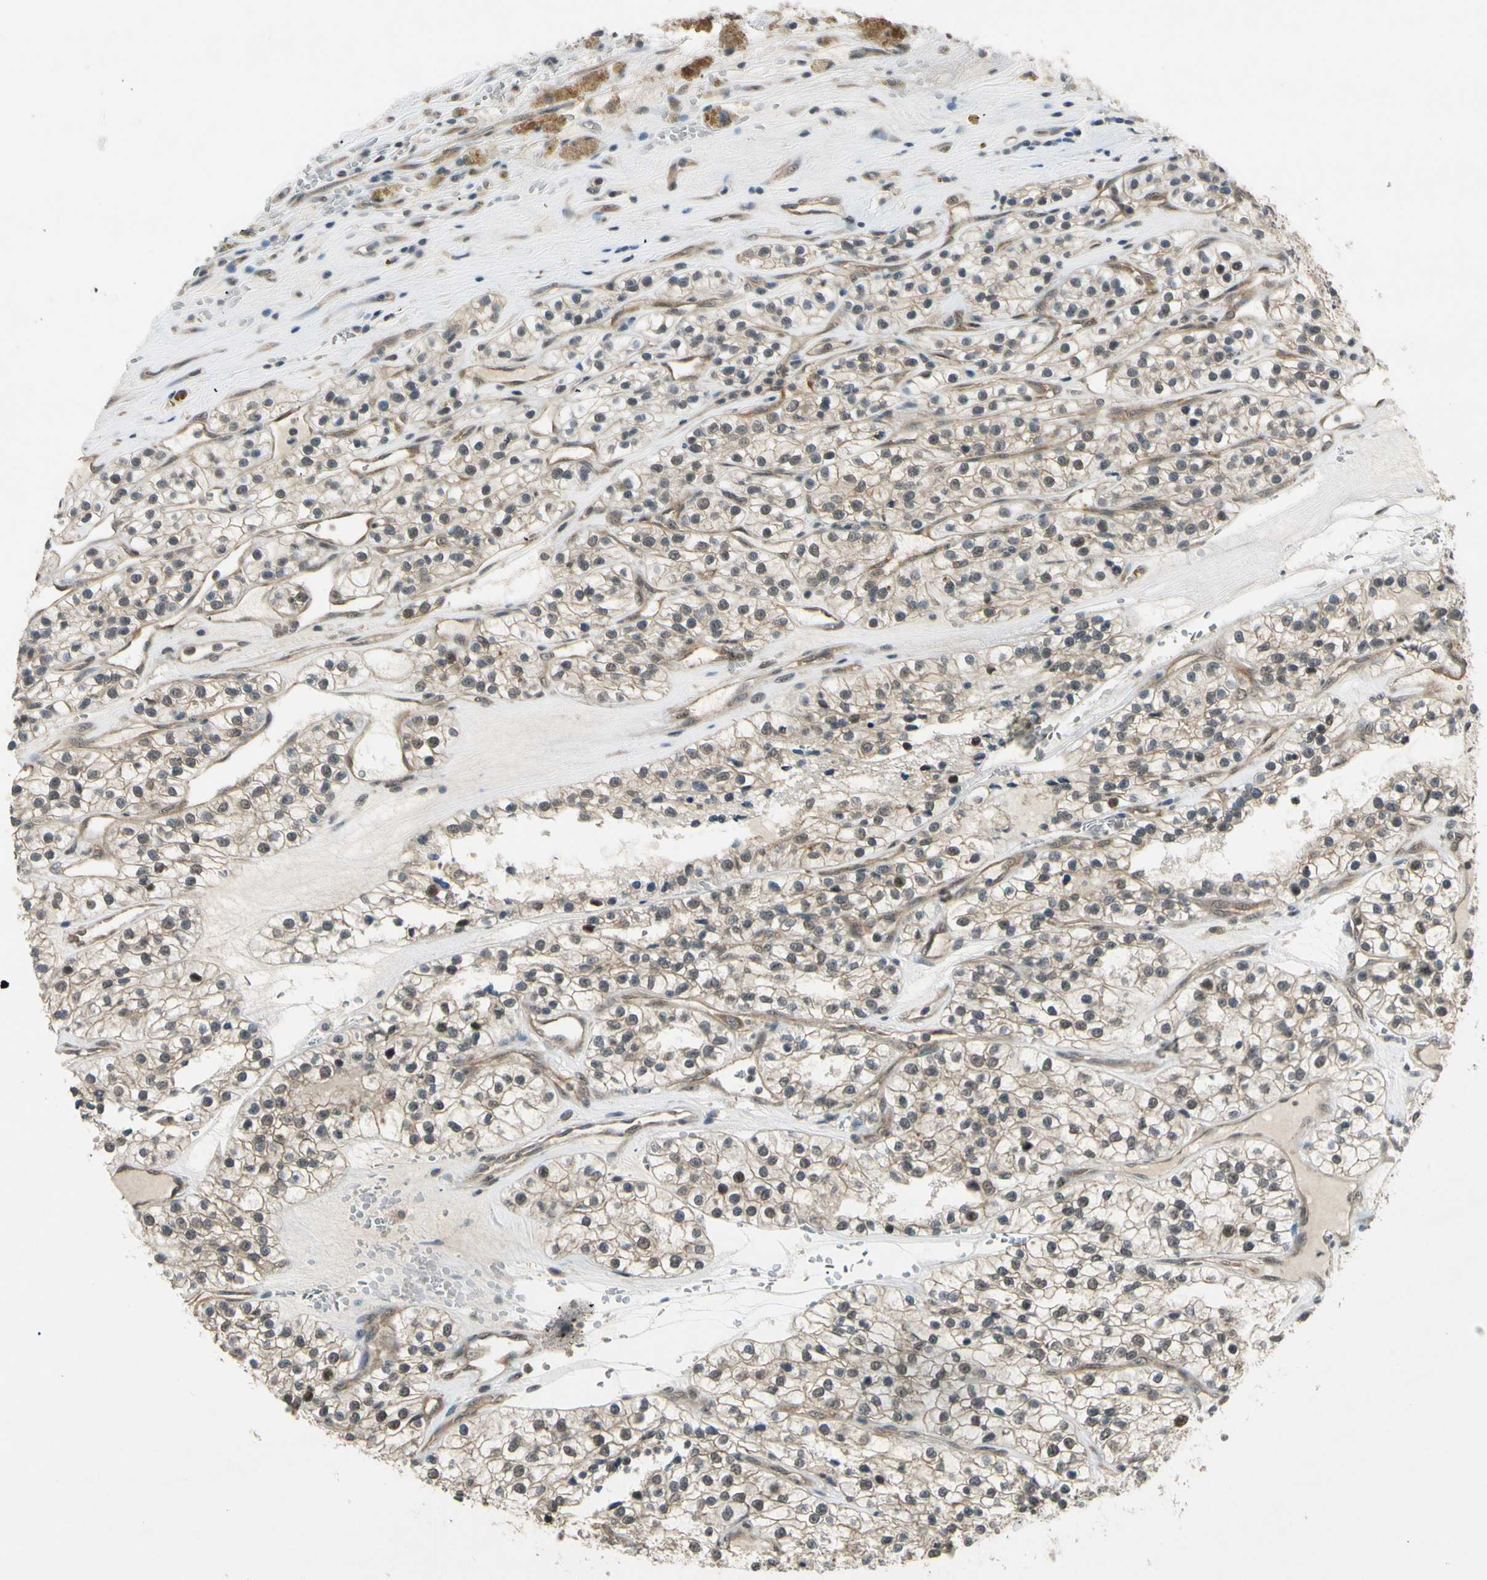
{"staining": {"intensity": "weak", "quantity": "25%-75%", "location": "cytoplasmic/membranous,nuclear"}, "tissue": "renal cancer", "cell_type": "Tumor cells", "image_type": "cancer", "snomed": [{"axis": "morphology", "description": "Adenocarcinoma, NOS"}, {"axis": "topography", "description": "Kidney"}], "caption": "Protein expression analysis of human renal cancer (adenocarcinoma) reveals weak cytoplasmic/membranous and nuclear expression in about 25%-75% of tumor cells.", "gene": "MCPH1", "patient": {"sex": "female", "age": 57}}